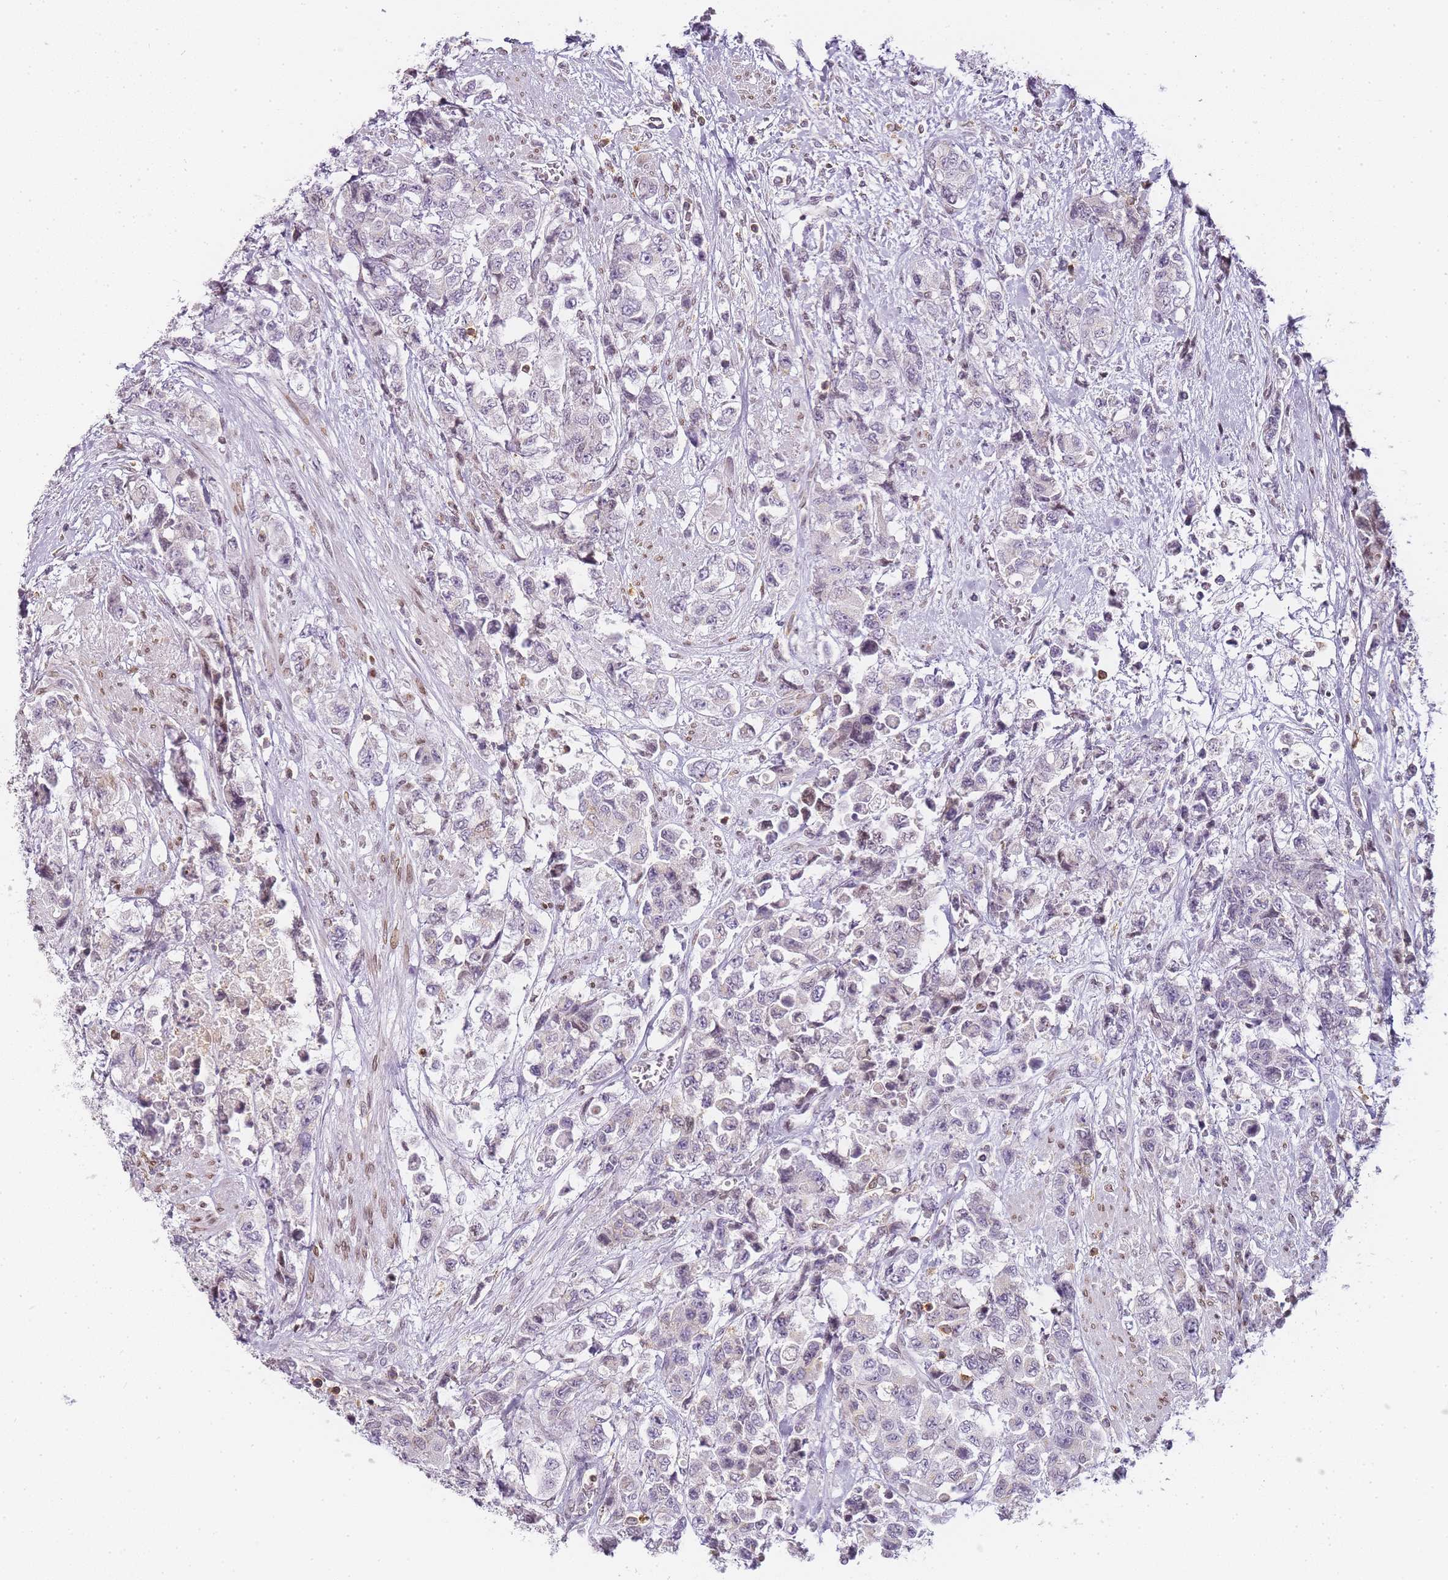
{"staining": {"intensity": "negative", "quantity": "none", "location": "none"}, "tissue": "urothelial cancer", "cell_type": "Tumor cells", "image_type": "cancer", "snomed": [{"axis": "morphology", "description": "Urothelial carcinoma, High grade"}, {"axis": "topography", "description": "Urinary bladder"}], "caption": "Urothelial carcinoma (high-grade) stained for a protein using immunohistochemistry demonstrates no staining tumor cells.", "gene": "JAKMIP1", "patient": {"sex": "female", "age": 78}}